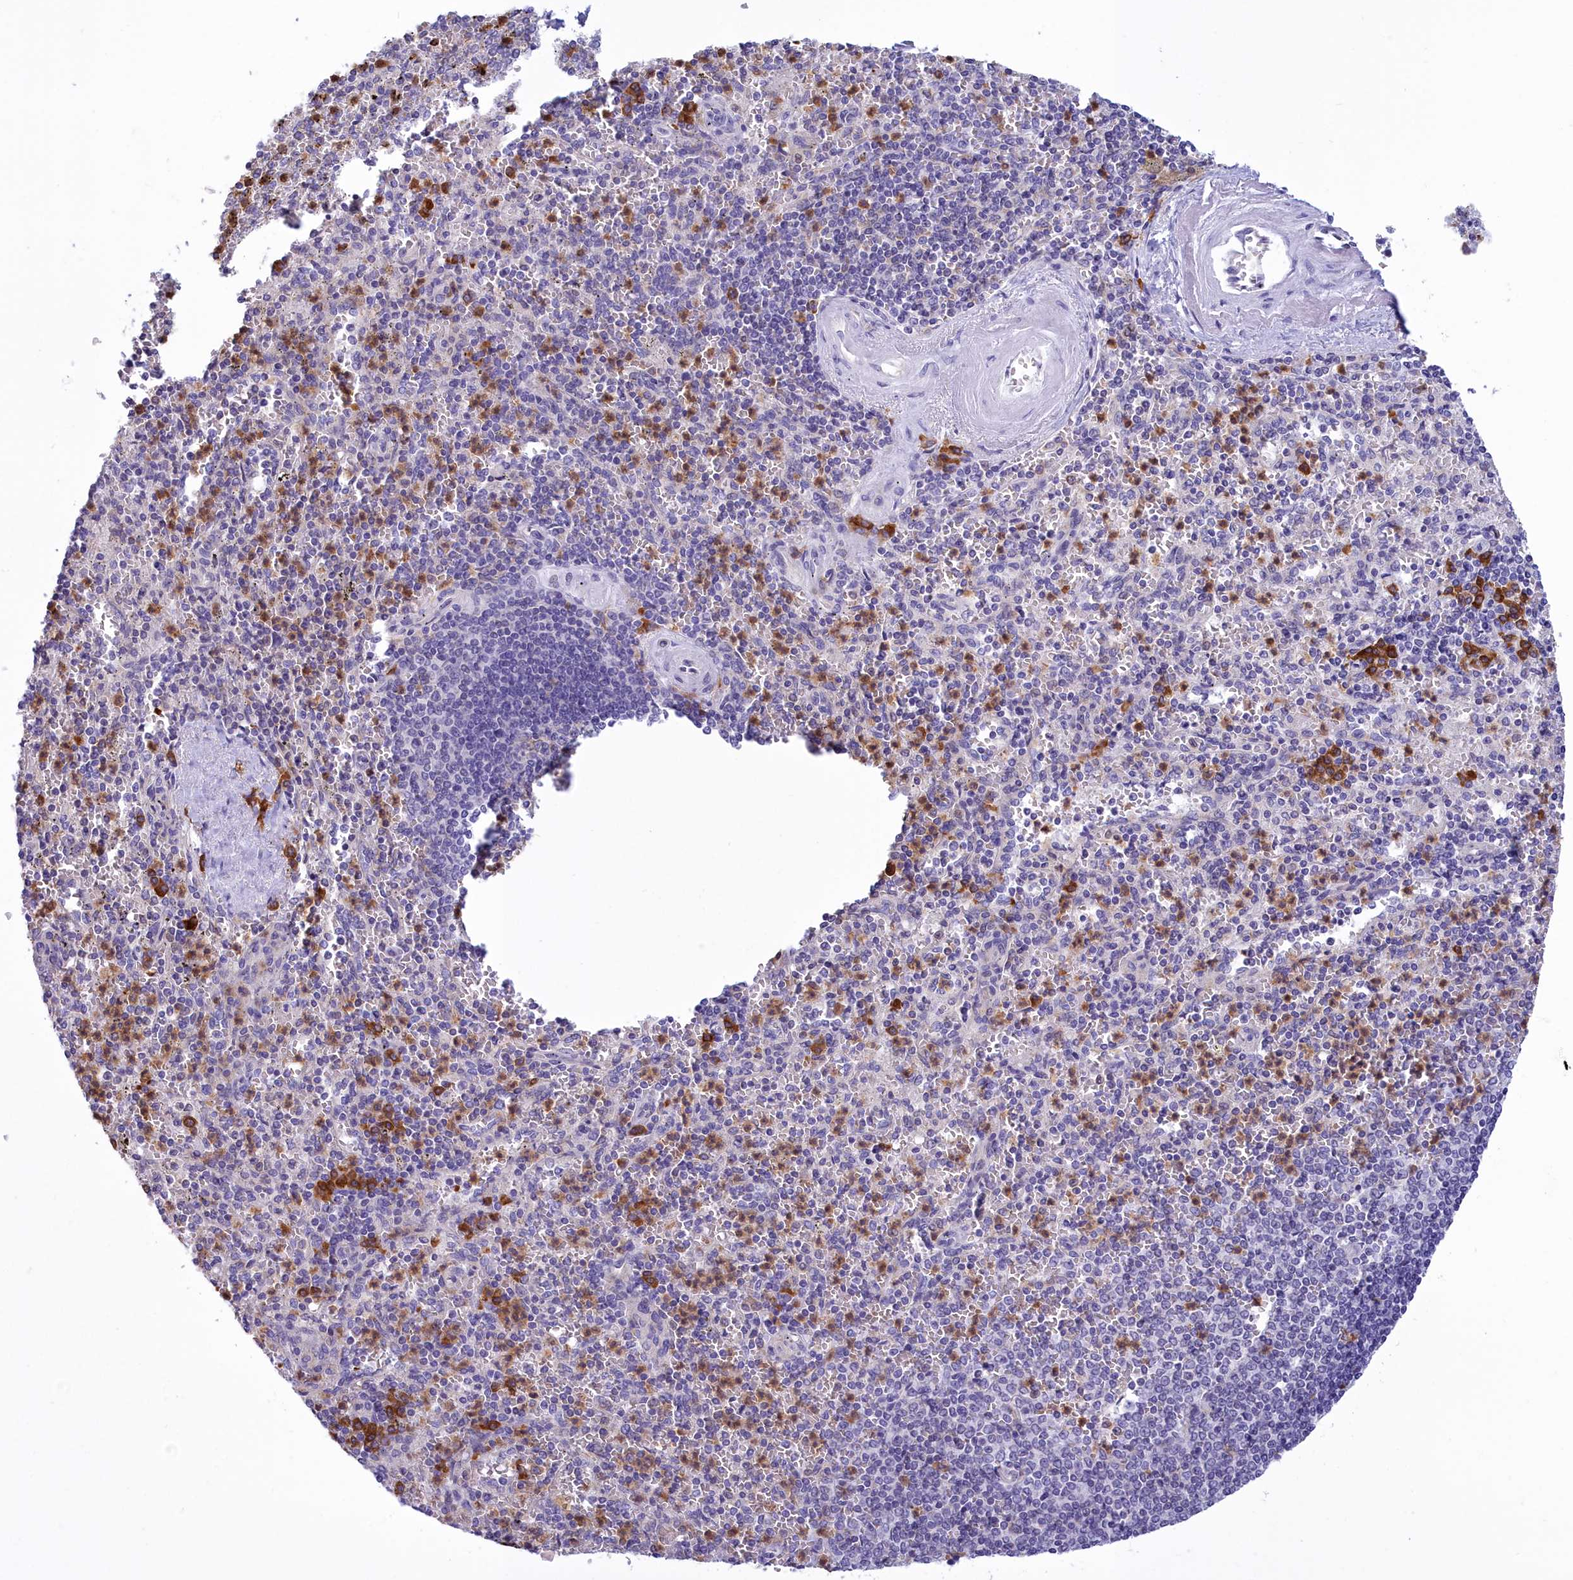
{"staining": {"intensity": "strong", "quantity": "<25%", "location": "cytoplasmic/membranous"}, "tissue": "spleen", "cell_type": "Cells in red pulp", "image_type": "normal", "snomed": [{"axis": "morphology", "description": "Normal tissue, NOS"}, {"axis": "morphology", "description": "Degeneration, NOS"}, {"axis": "topography", "description": "Spleen"}], "caption": "A histopathology image showing strong cytoplasmic/membranous expression in approximately <25% of cells in red pulp in normal spleen, as visualized by brown immunohistochemical staining.", "gene": "HM13", "patient": {"sex": "male", "age": 56}}